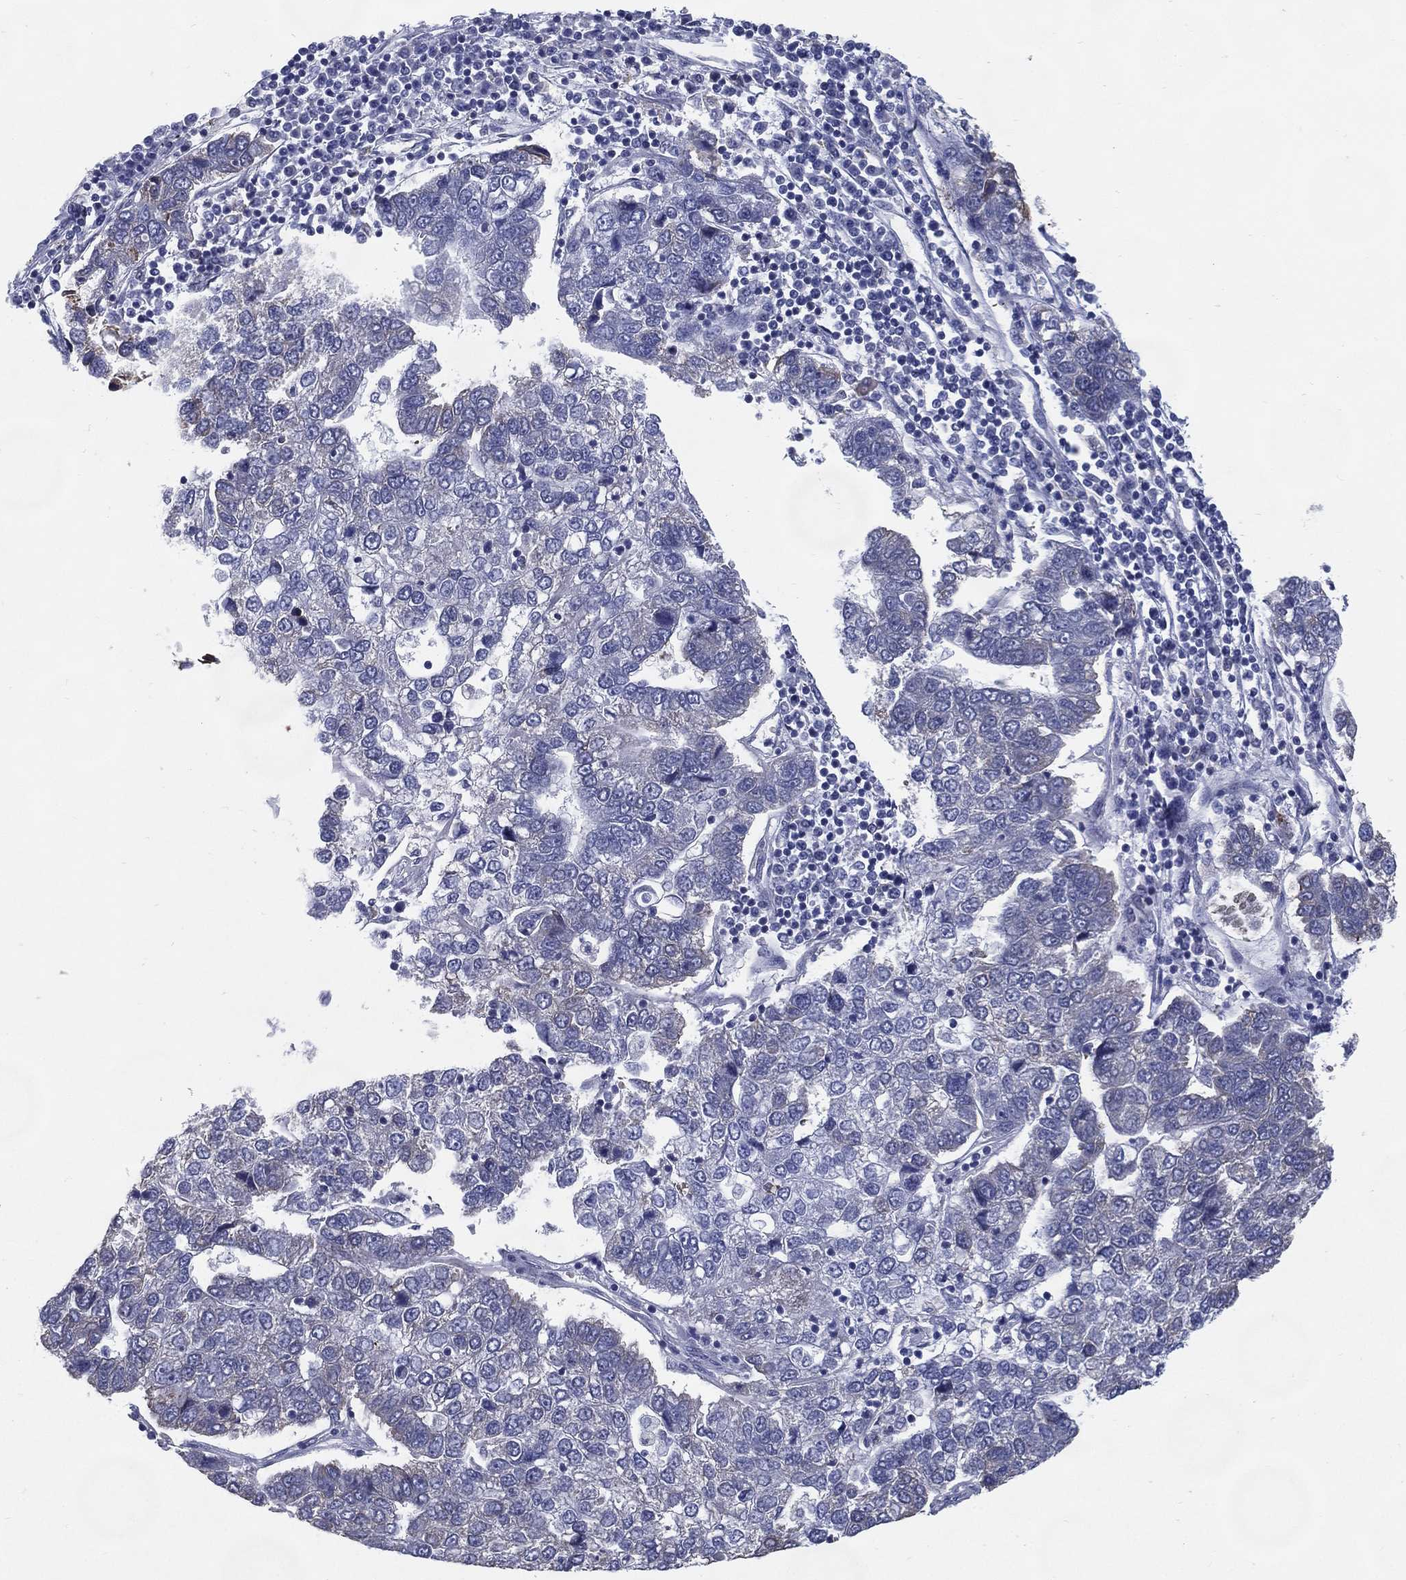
{"staining": {"intensity": "negative", "quantity": "none", "location": "none"}, "tissue": "pancreatic cancer", "cell_type": "Tumor cells", "image_type": "cancer", "snomed": [{"axis": "morphology", "description": "Adenocarcinoma, NOS"}, {"axis": "topography", "description": "Pancreas"}], "caption": "Human pancreatic cancer stained for a protein using IHC exhibits no positivity in tumor cells.", "gene": "C19orf18", "patient": {"sex": "female", "age": 61}}